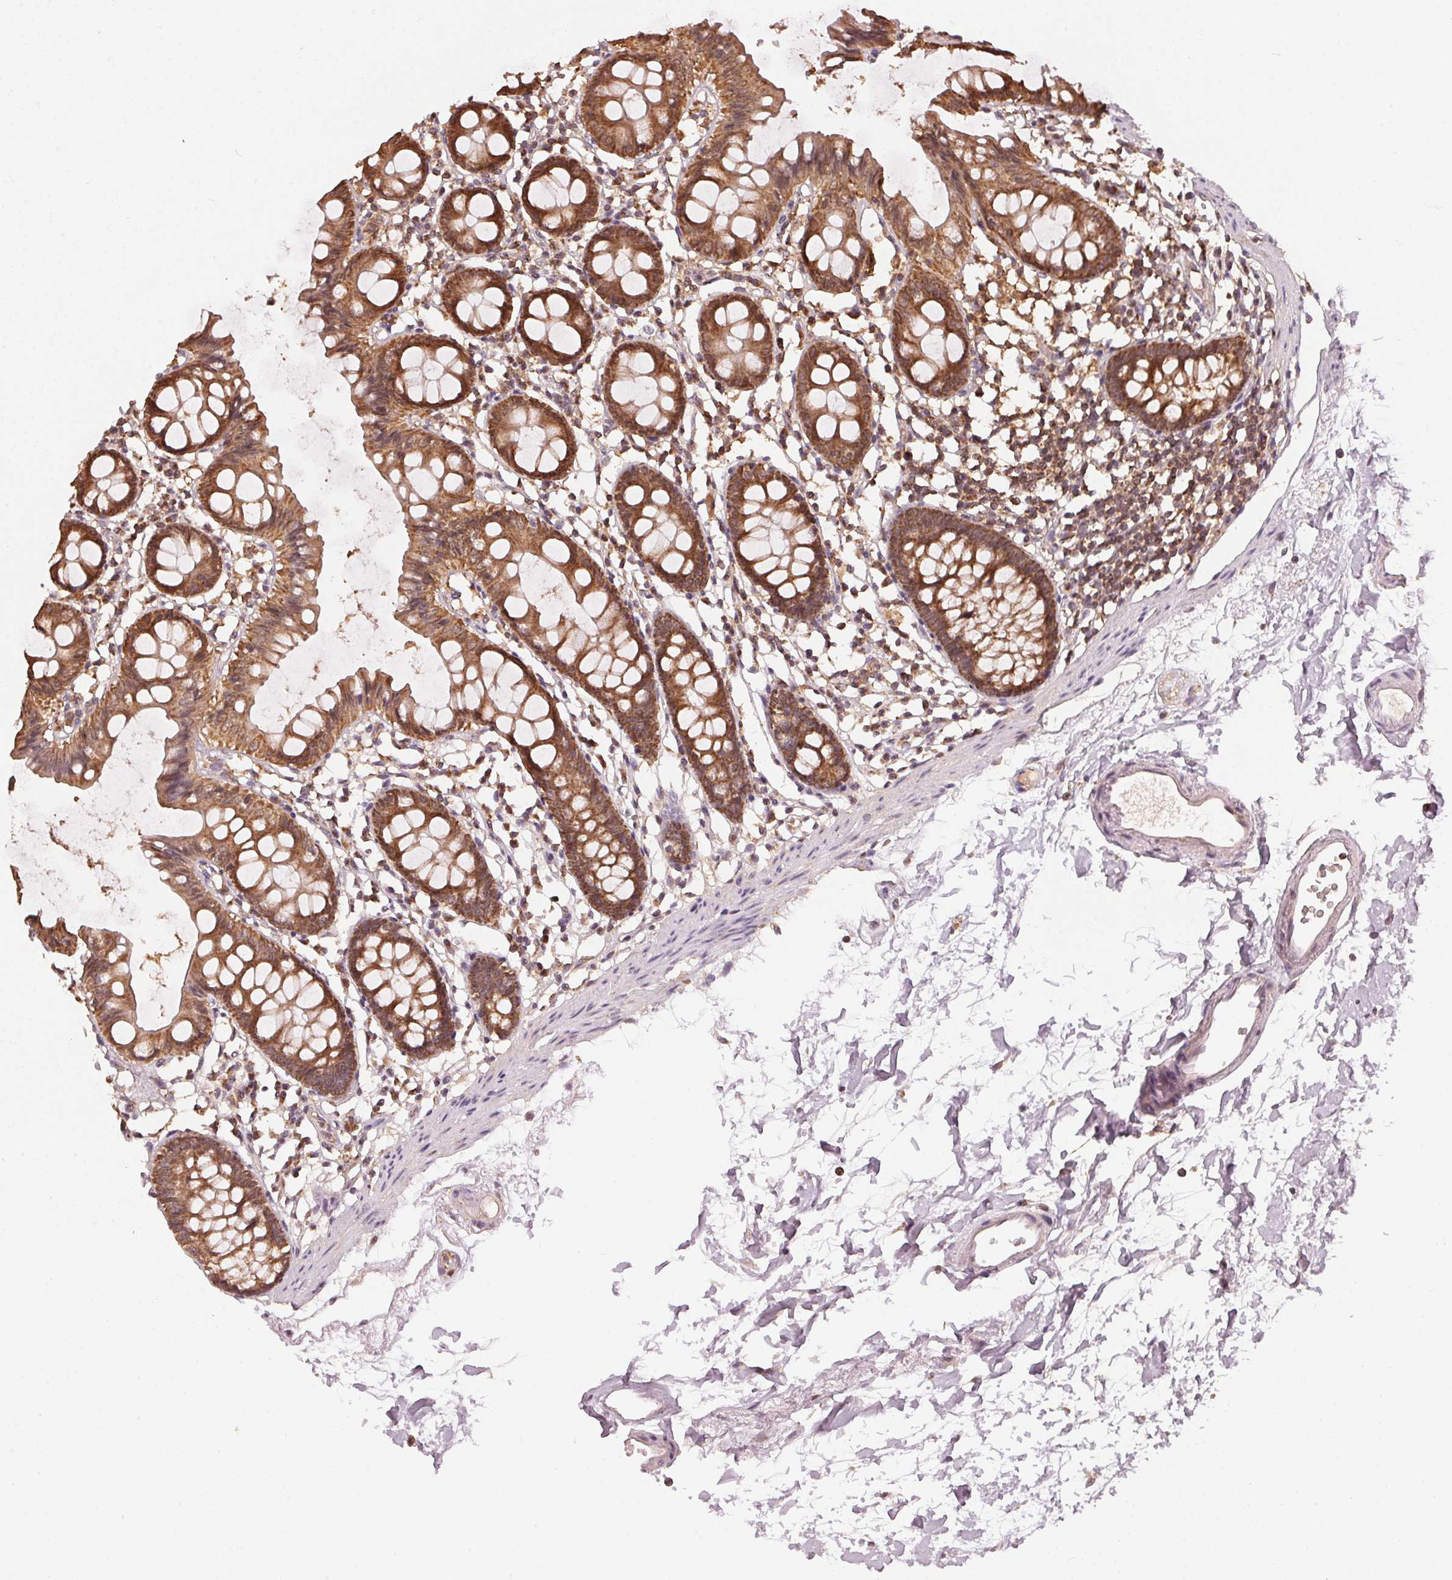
{"staining": {"intensity": "weak", "quantity": "25%-75%", "location": "cytoplasmic/membranous"}, "tissue": "colon", "cell_type": "Endothelial cells", "image_type": "normal", "snomed": [{"axis": "morphology", "description": "Normal tissue, NOS"}, {"axis": "topography", "description": "Colon"}], "caption": "Immunohistochemistry (IHC) of benign human colon displays low levels of weak cytoplasmic/membranous expression in about 25%-75% of endothelial cells.", "gene": "ARHGAP6", "patient": {"sex": "female", "age": 84}}